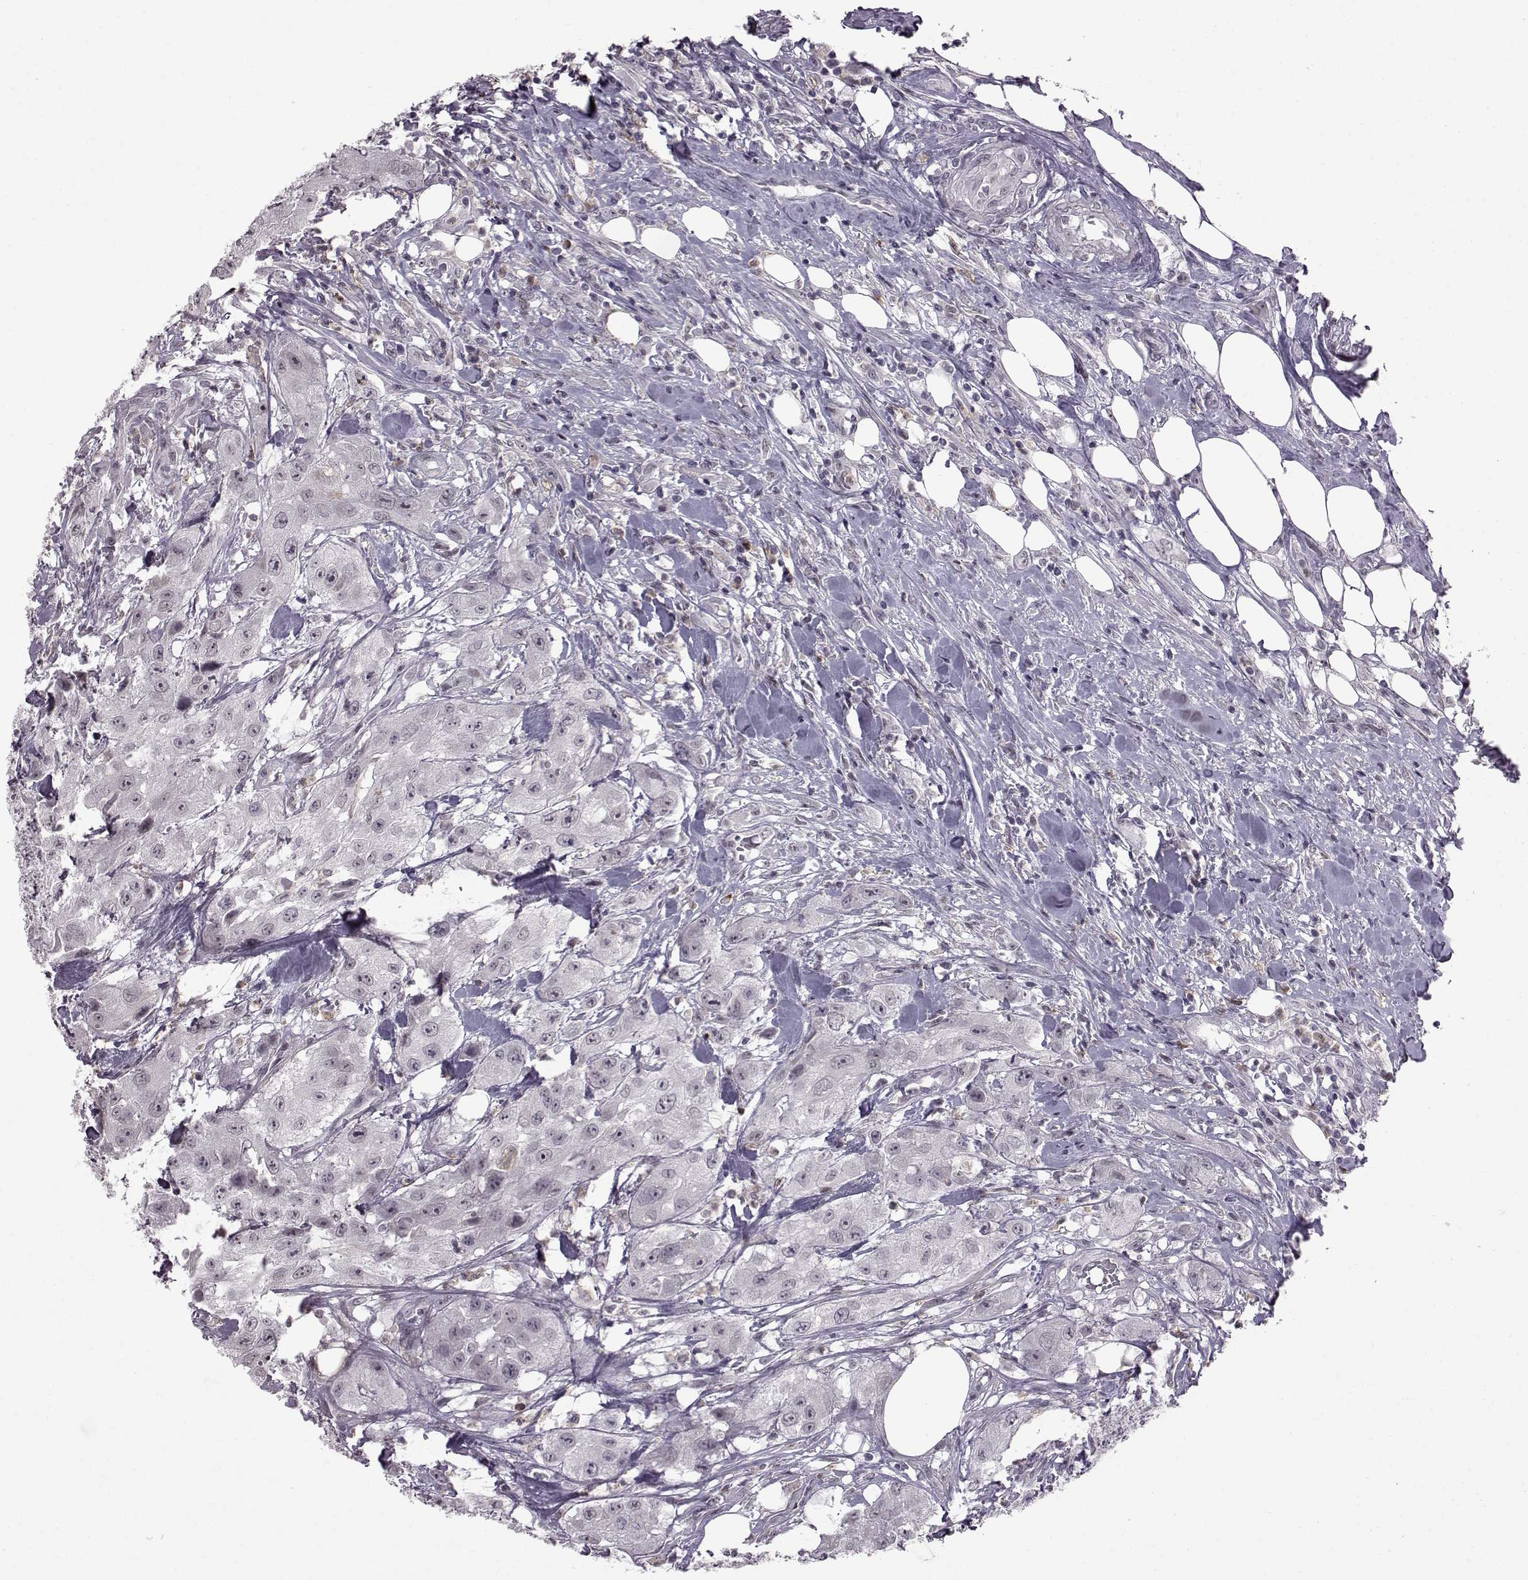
{"staining": {"intensity": "negative", "quantity": "none", "location": "none"}, "tissue": "urothelial cancer", "cell_type": "Tumor cells", "image_type": "cancer", "snomed": [{"axis": "morphology", "description": "Urothelial carcinoma, High grade"}, {"axis": "topography", "description": "Urinary bladder"}], "caption": "This image is of urothelial cancer stained with IHC to label a protein in brown with the nuclei are counter-stained blue. There is no positivity in tumor cells.", "gene": "SLC28A2", "patient": {"sex": "male", "age": 79}}